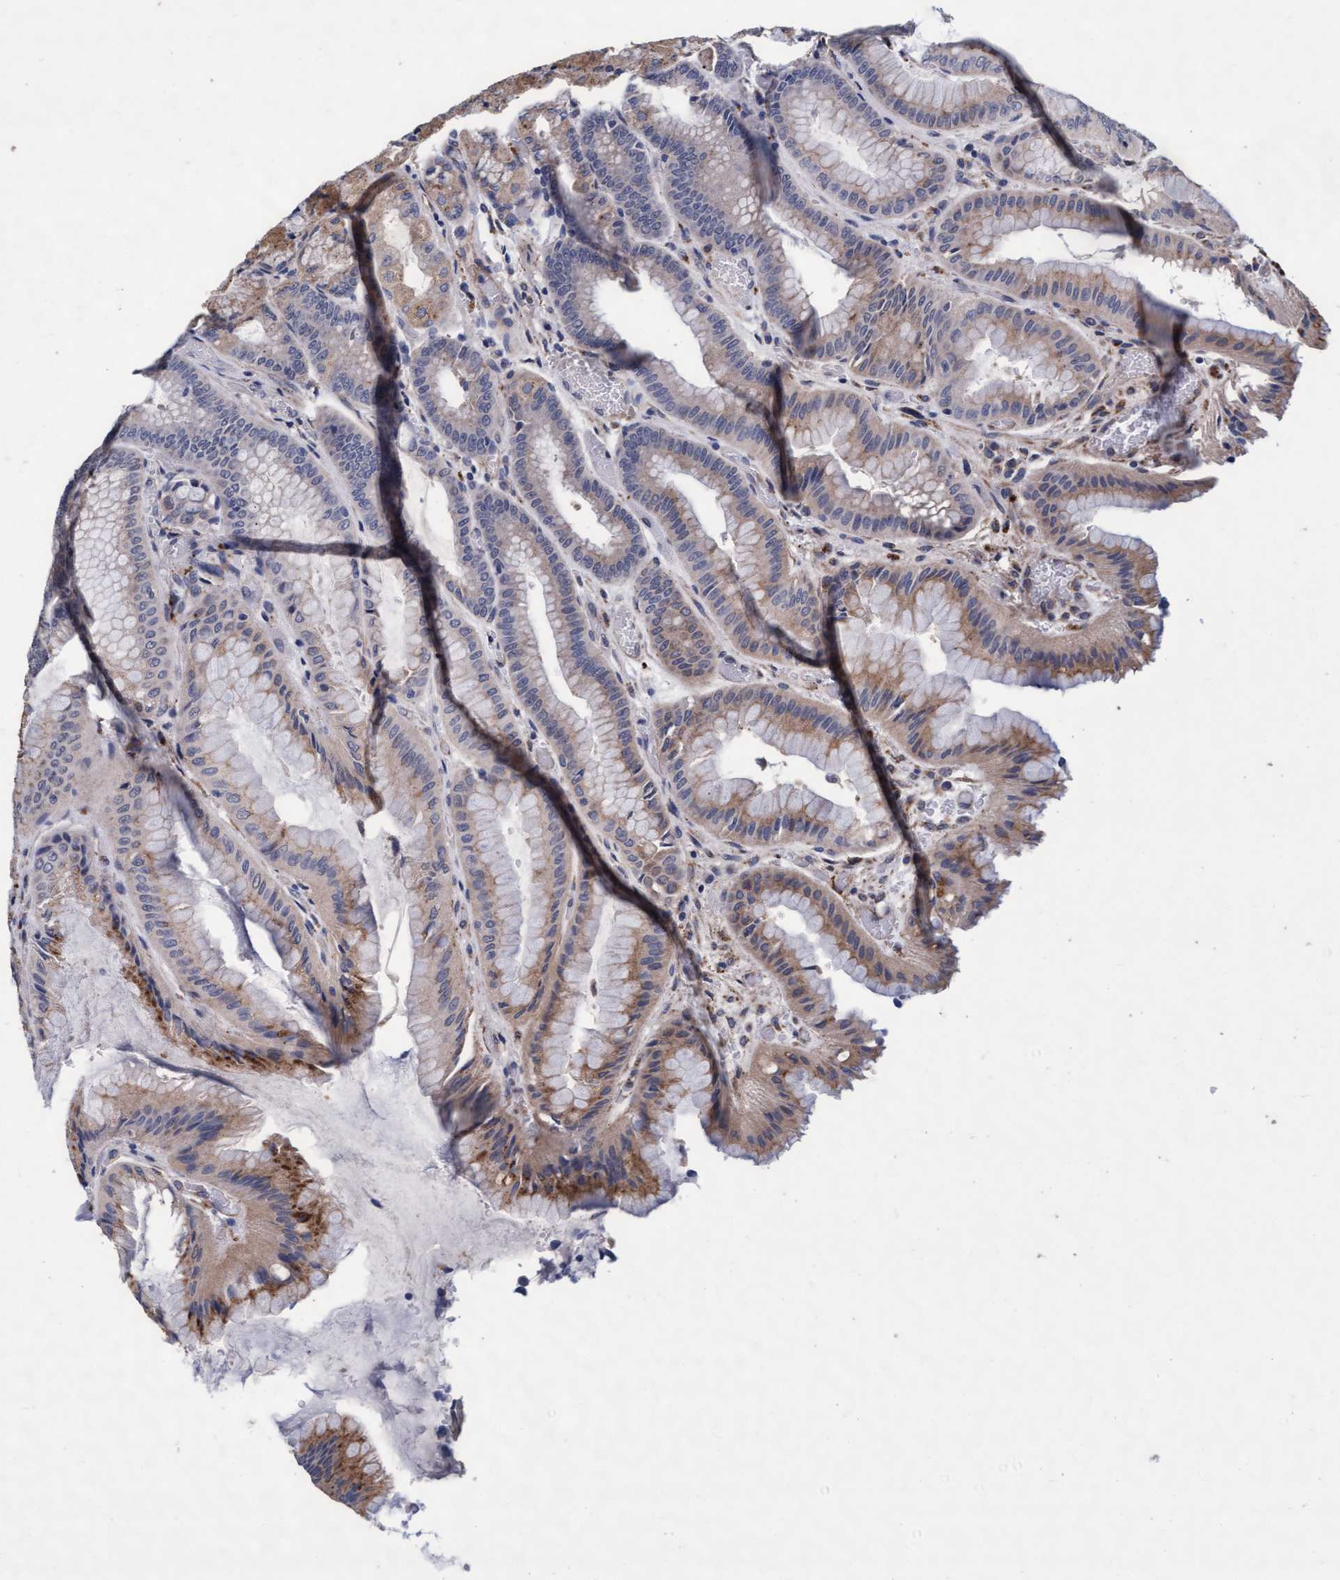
{"staining": {"intensity": "moderate", "quantity": "25%-75%", "location": "cytoplasmic/membranous"}, "tissue": "stomach", "cell_type": "Glandular cells", "image_type": "normal", "snomed": [{"axis": "morphology", "description": "Normal tissue, NOS"}, {"axis": "morphology", "description": "Carcinoid, malignant, NOS"}, {"axis": "topography", "description": "Stomach, upper"}], "caption": "Immunohistochemistry (IHC) staining of benign stomach, which demonstrates medium levels of moderate cytoplasmic/membranous expression in about 25%-75% of glandular cells indicating moderate cytoplasmic/membranous protein staining. The staining was performed using DAB (brown) for protein detection and nuclei were counterstained in hematoxylin (blue).", "gene": "CPQ", "patient": {"sex": "male", "age": 39}}